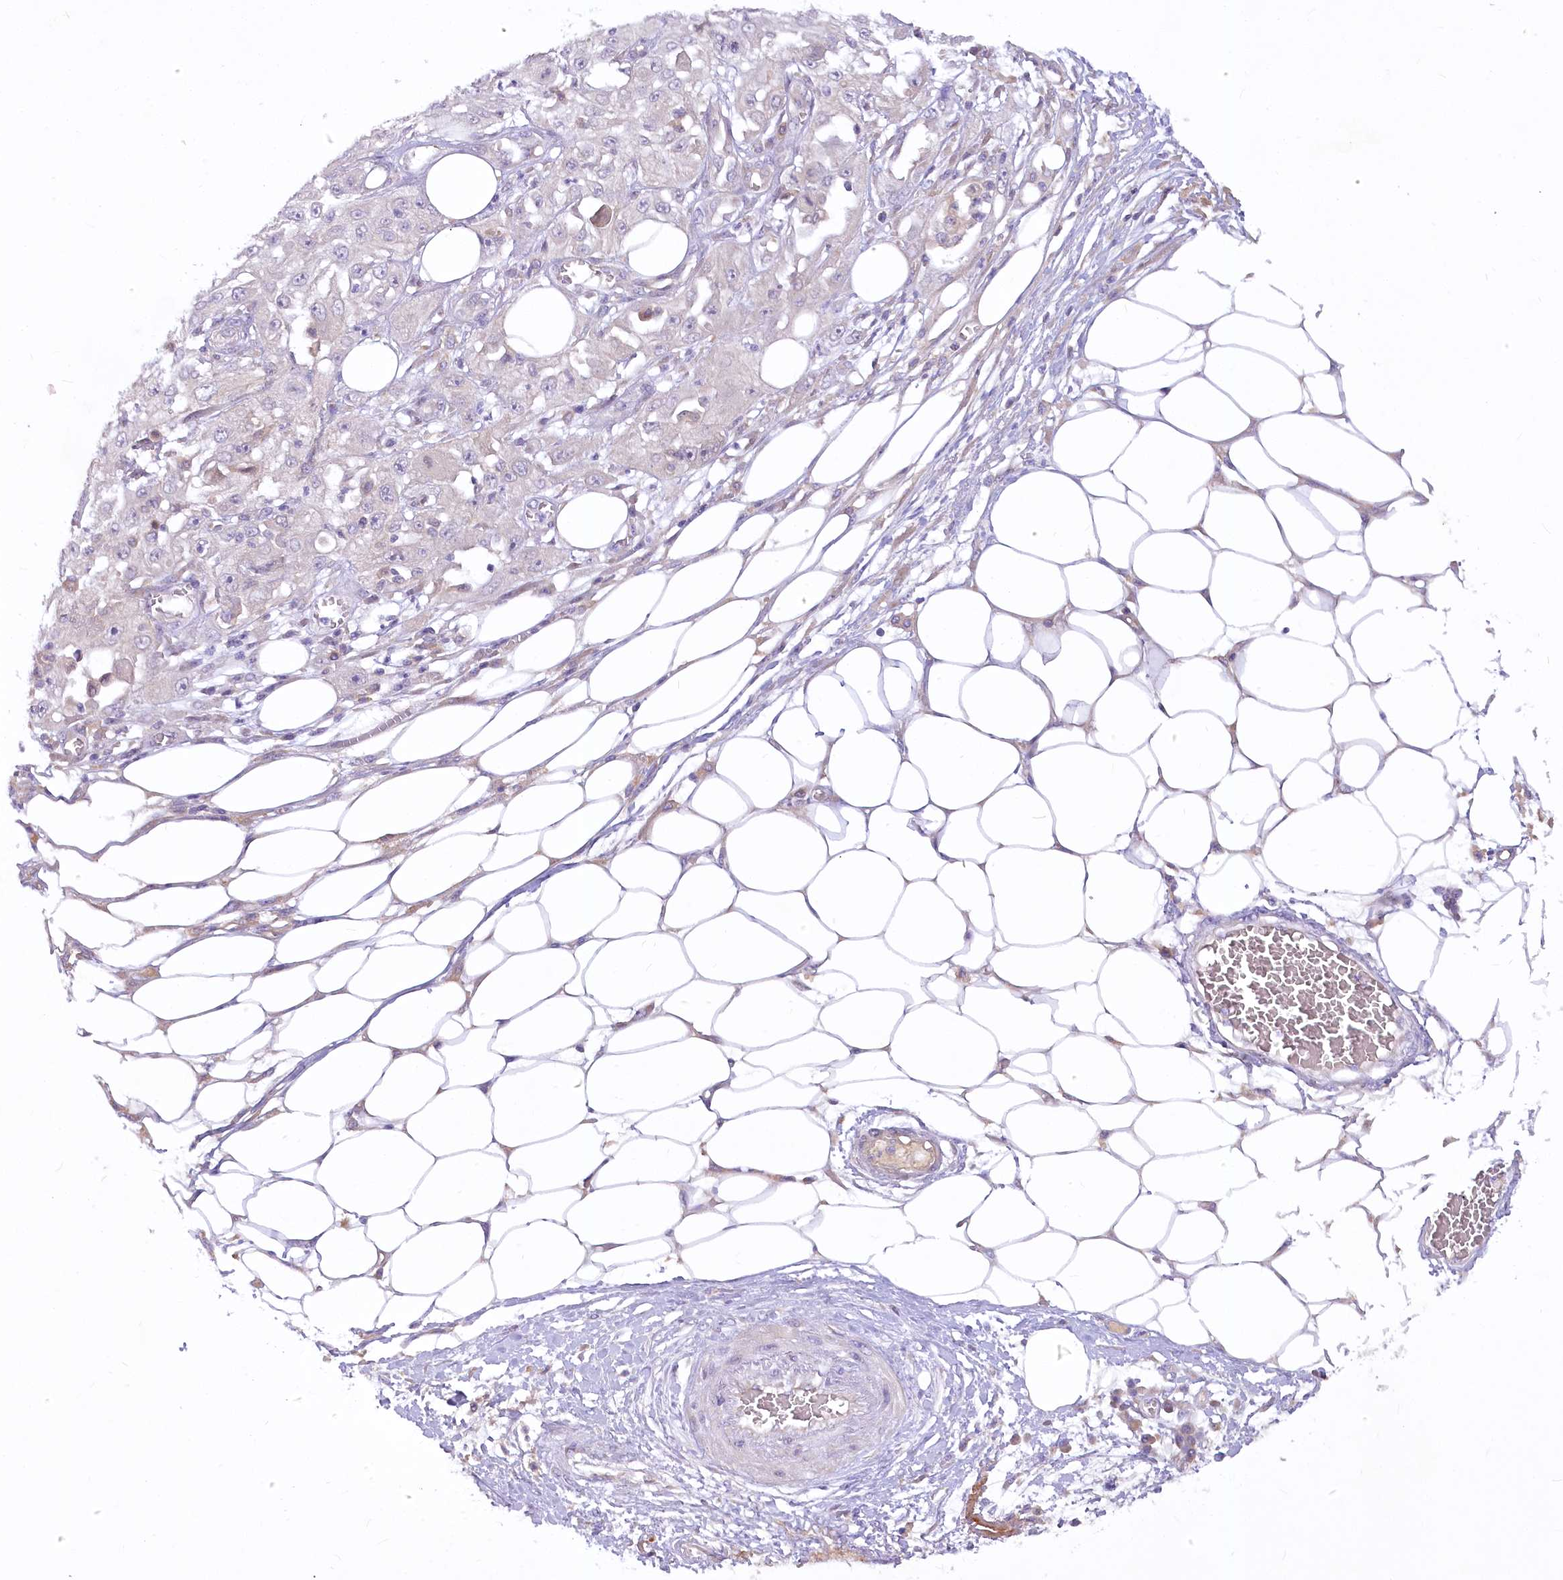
{"staining": {"intensity": "weak", "quantity": "<25%", "location": "cytoplasmic/membranous"}, "tissue": "skin cancer", "cell_type": "Tumor cells", "image_type": "cancer", "snomed": [{"axis": "morphology", "description": "Squamous cell carcinoma, NOS"}, {"axis": "morphology", "description": "Squamous cell carcinoma, metastatic, NOS"}, {"axis": "topography", "description": "Skin"}, {"axis": "topography", "description": "Lymph node"}], "caption": "The micrograph displays no staining of tumor cells in skin cancer.", "gene": "EFHC2", "patient": {"sex": "male", "age": 75}}